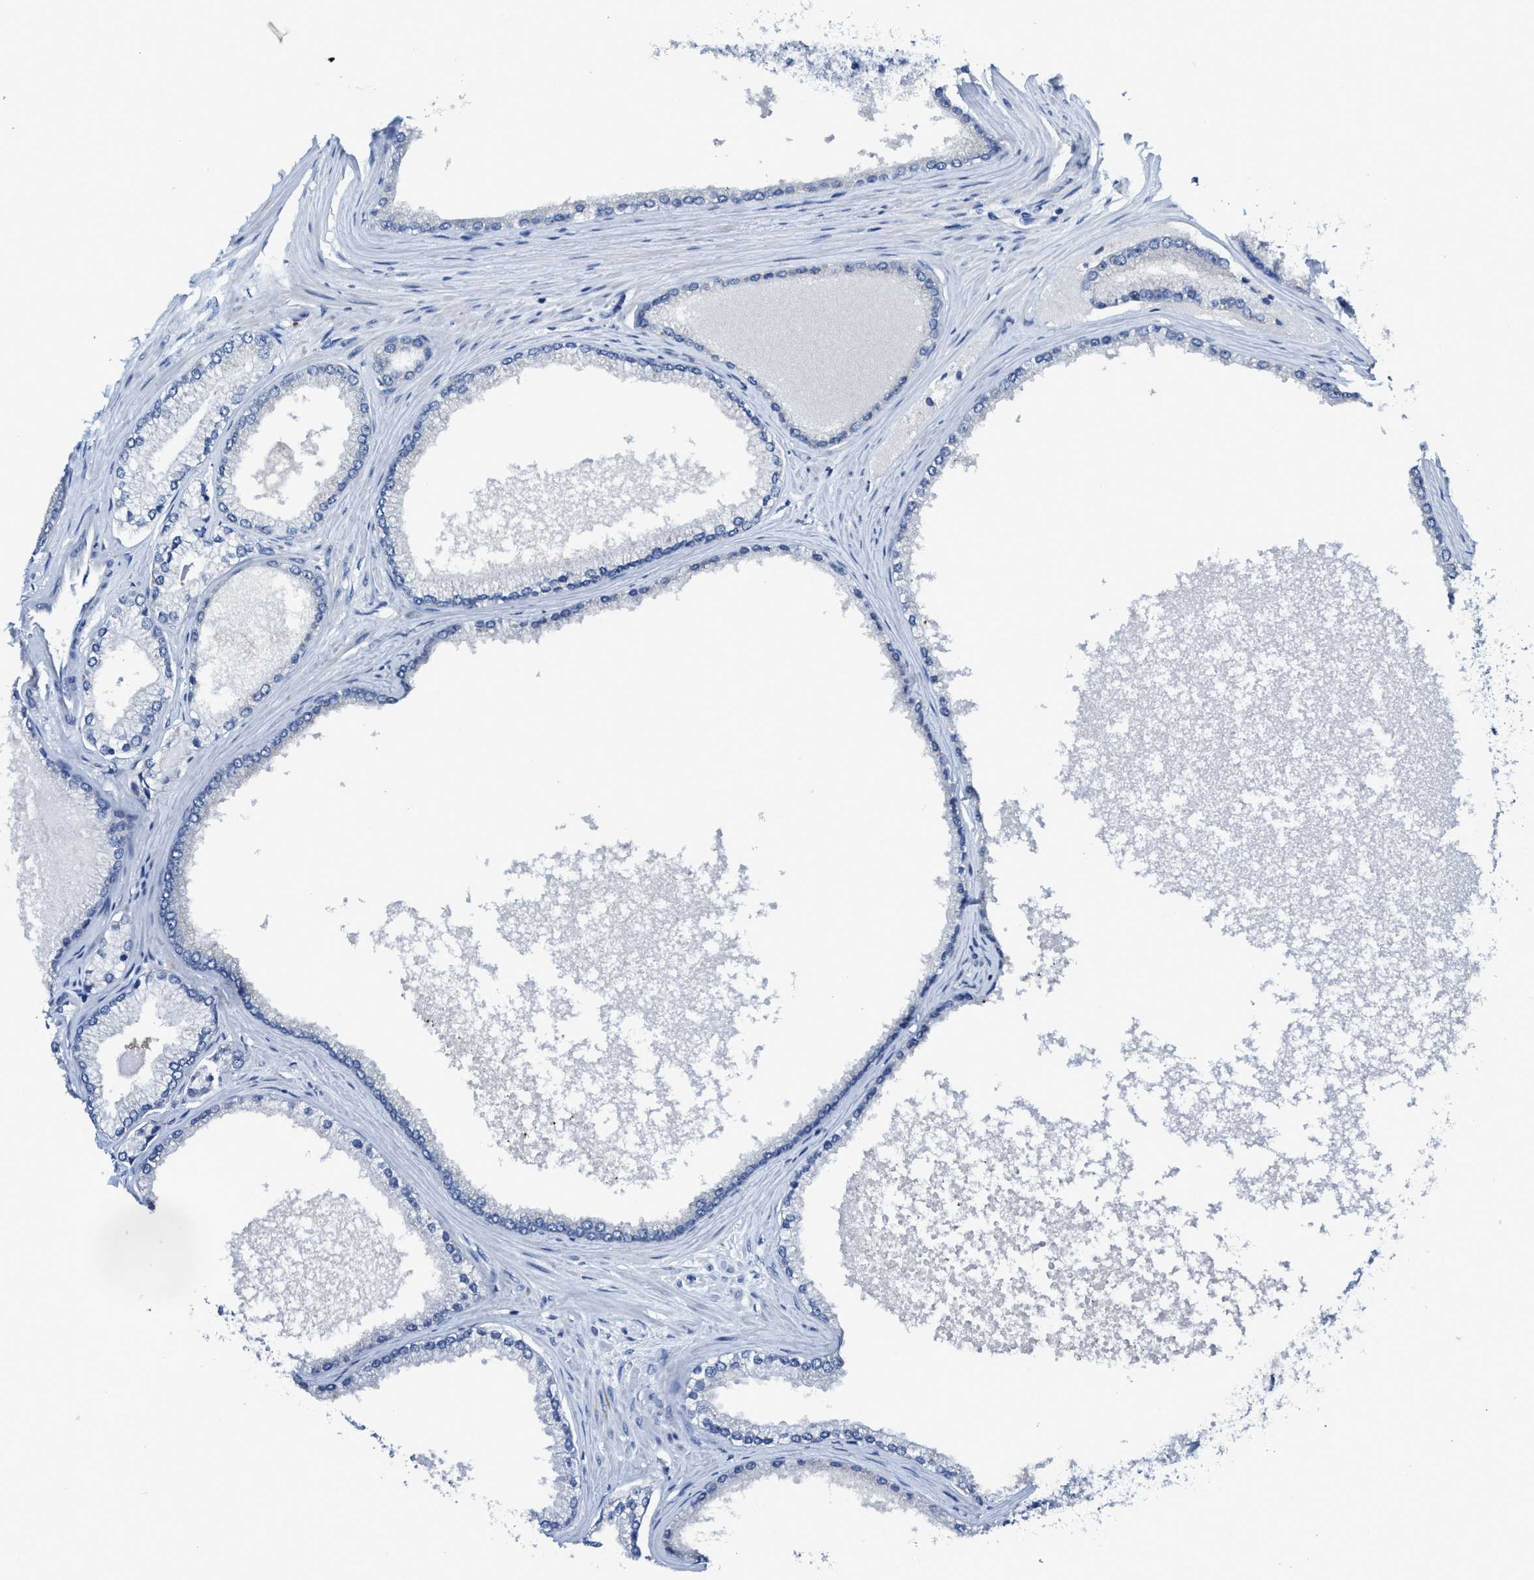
{"staining": {"intensity": "negative", "quantity": "none", "location": "none"}, "tissue": "prostate cancer", "cell_type": "Tumor cells", "image_type": "cancer", "snomed": [{"axis": "morphology", "description": "Adenocarcinoma, High grade"}, {"axis": "topography", "description": "Prostate"}], "caption": "Immunohistochemistry photomicrograph of adenocarcinoma (high-grade) (prostate) stained for a protein (brown), which demonstrates no expression in tumor cells. The staining was performed using DAB (3,3'-diaminobenzidine) to visualize the protein expression in brown, while the nuclei were stained in blue with hematoxylin (Magnification: 20x).", "gene": "GATD3", "patient": {"sex": "male", "age": 61}}